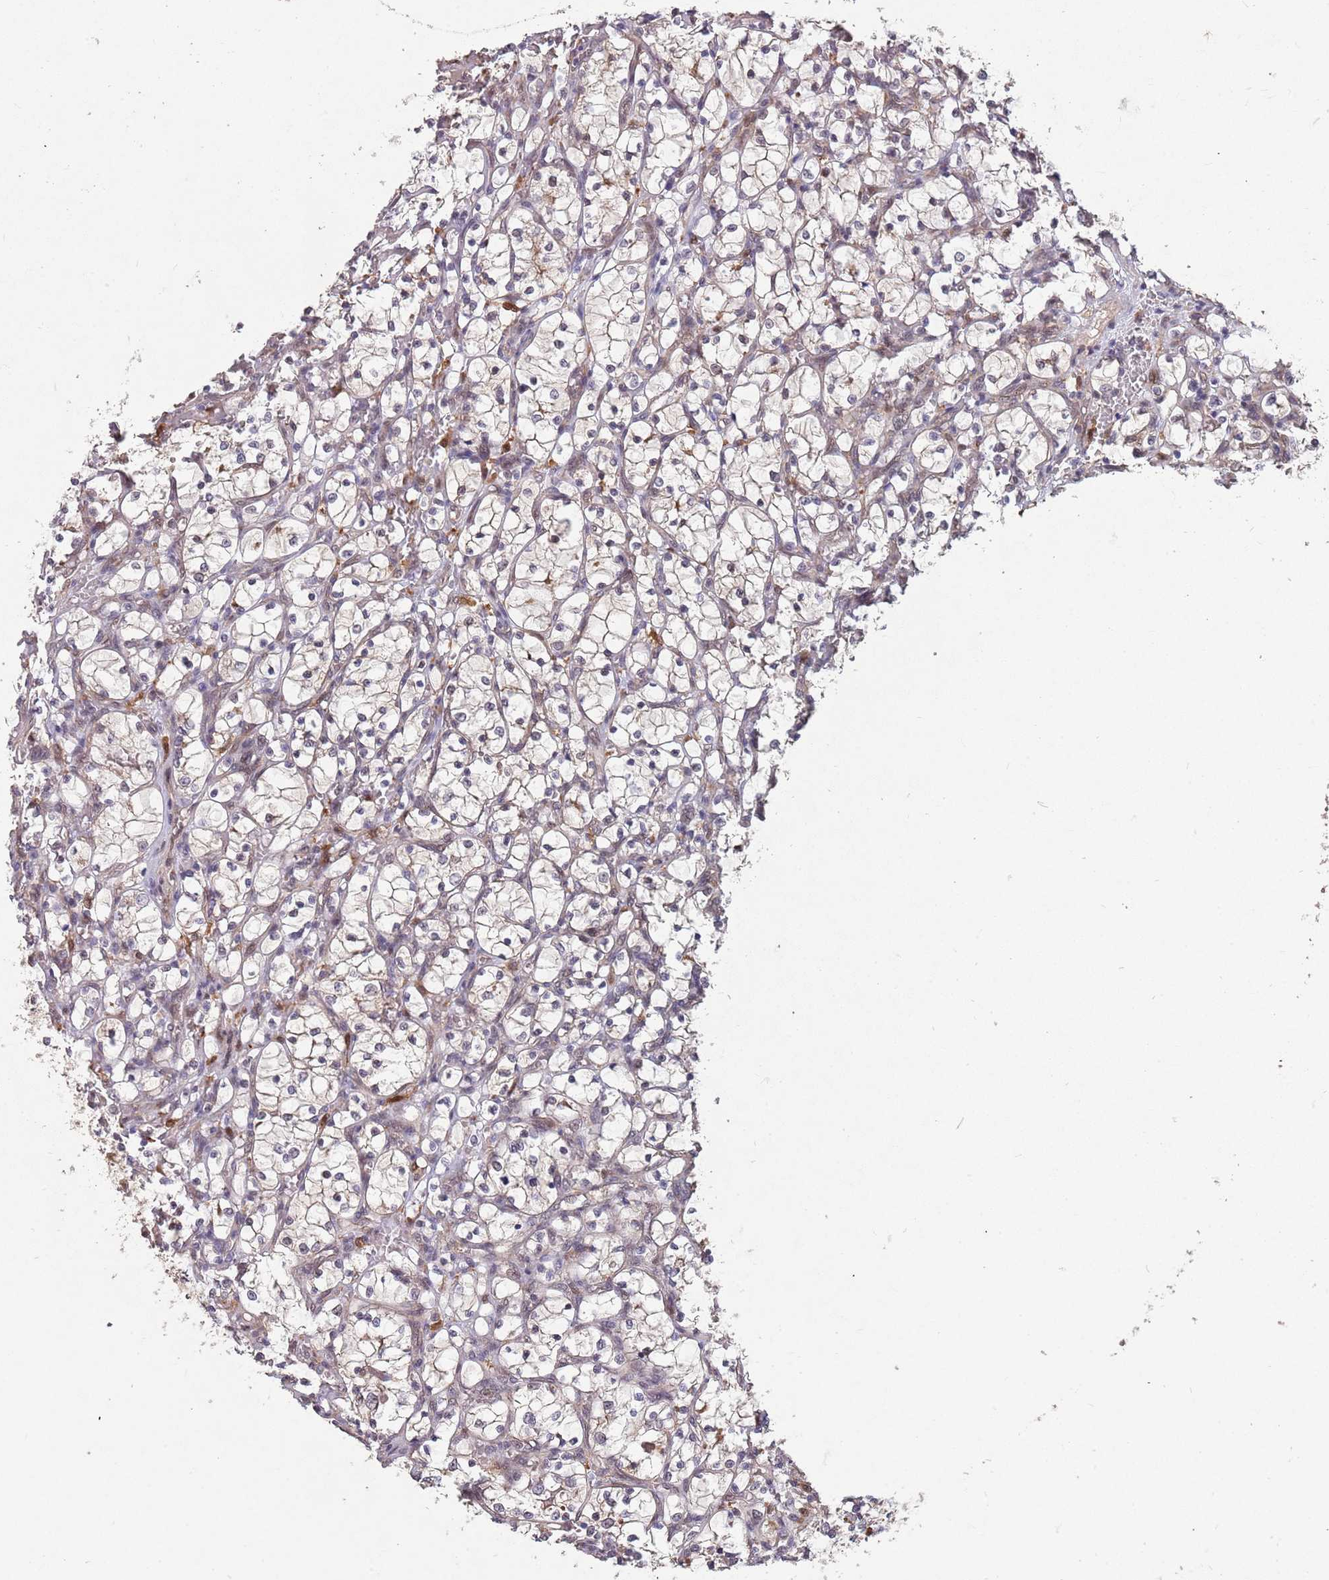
{"staining": {"intensity": "moderate", "quantity": "<25%", "location": "cytoplasmic/membranous,nuclear"}, "tissue": "renal cancer", "cell_type": "Tumor cells", "image_type": "cancer", "snomed": [{"axis": "morphology", "description": "Adenocarcinoma, NOS"}, {"axis": "topography", "description": "Kidney"}], "caption": "Immunohistochemical staining of renal cancer demonstrates moderate cytoplasmic/membranous and nuclear protein positivity in about <25% of tumor cells.", "gene": "ZNF639", "patient": {"sex": "female", "age": 69}}